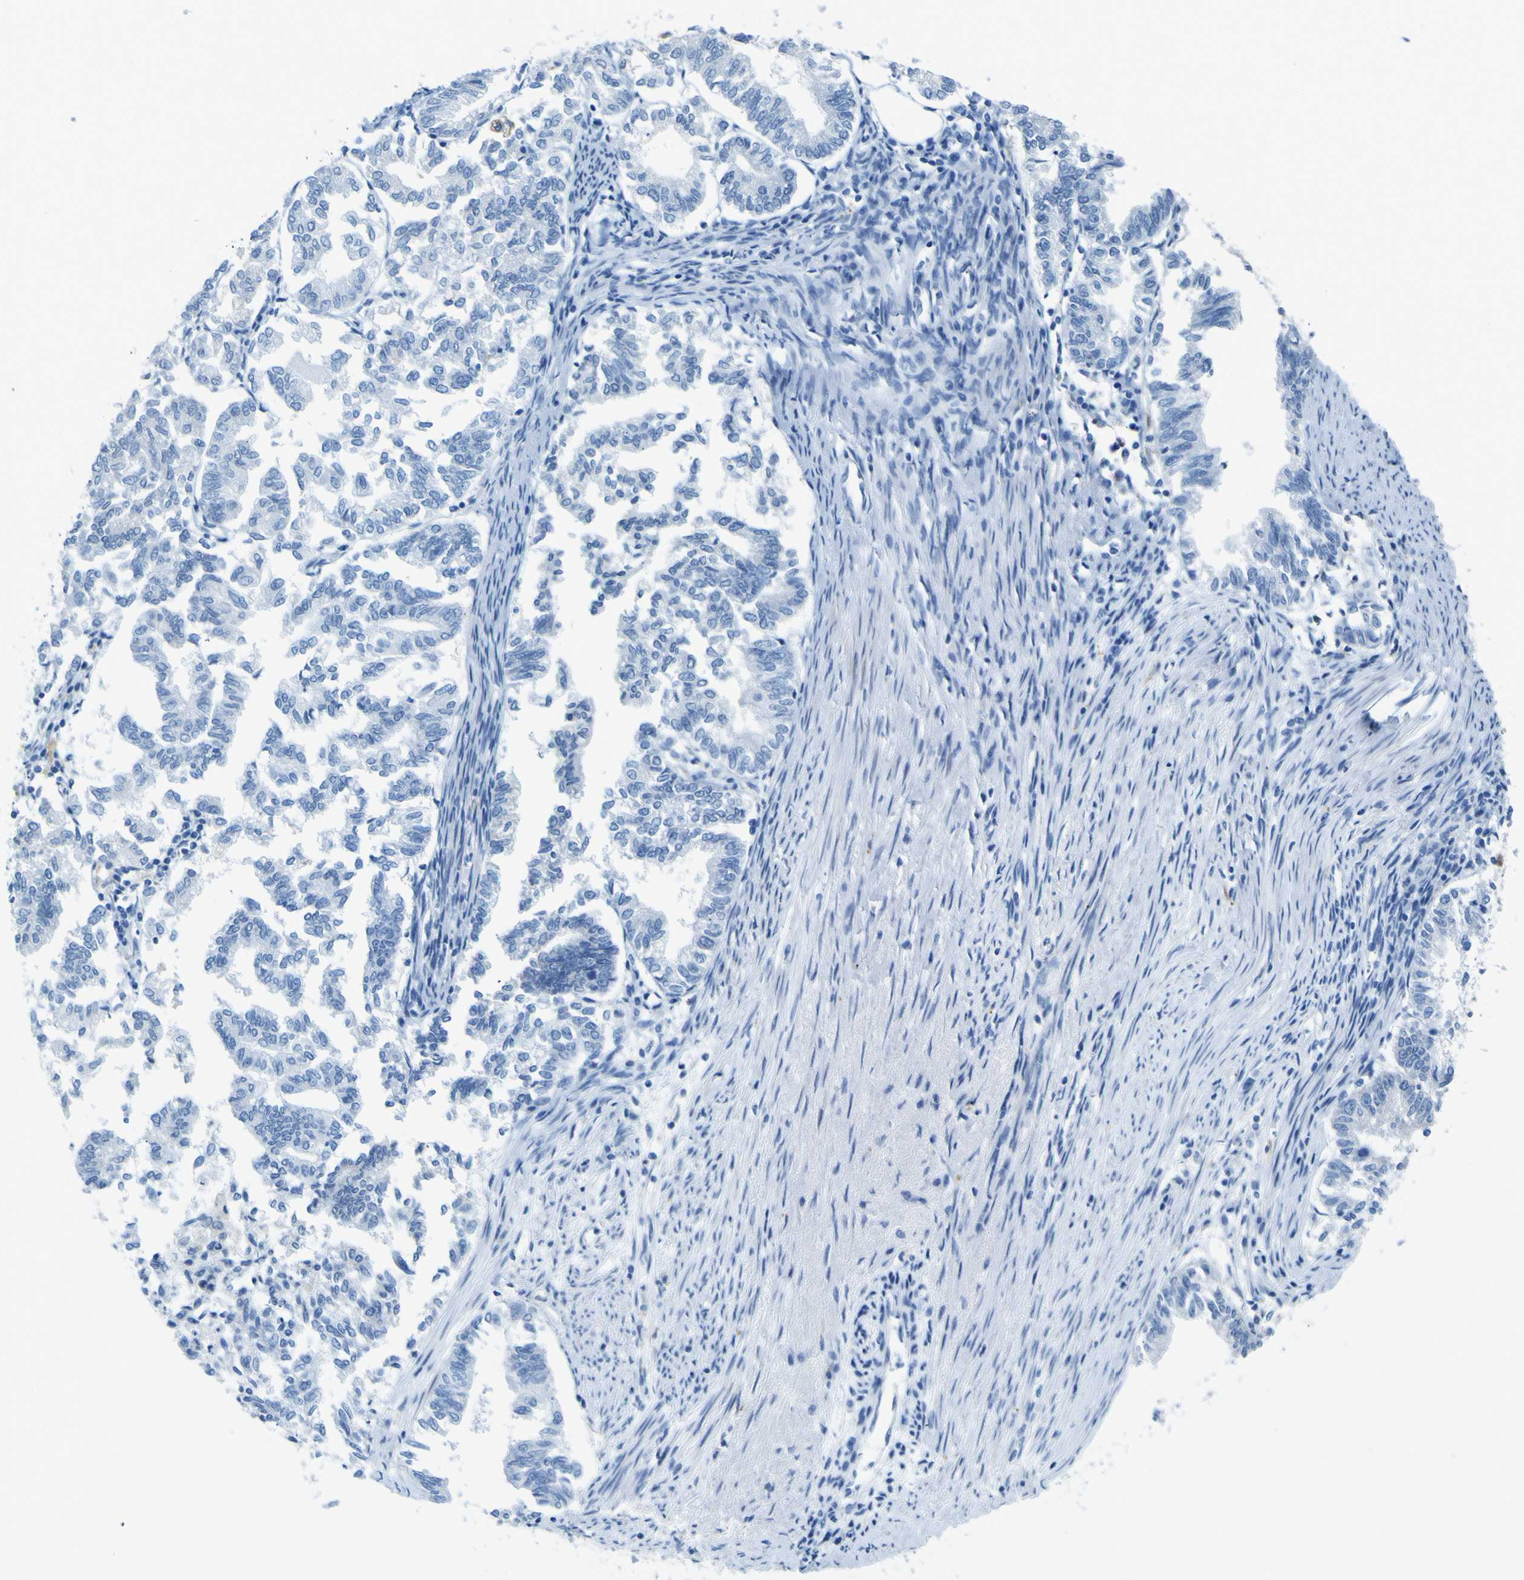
{"staining": {"intensity": "negative", "quantity": "none", "location": "none"}, "tissue": "endometrial cancer", "cell_type": "Tumor cells", "image_type": "cancer", "snomed": [{"axis": "morphology", "description": "Necrosis, NOS"}, {"axis": "morphology", "description": "Adenocarcinoma, NOS"}, {"axis": "topography", "description": "Endometrium"}], "caption": "Immunohistochemistry (IHC) photomicrograph of endometrial cancer stained for a protein (brown), which displays no staining in tumor cells.", "gene": "ACSL1", "patient": {"sex": "female", "age": 79}}